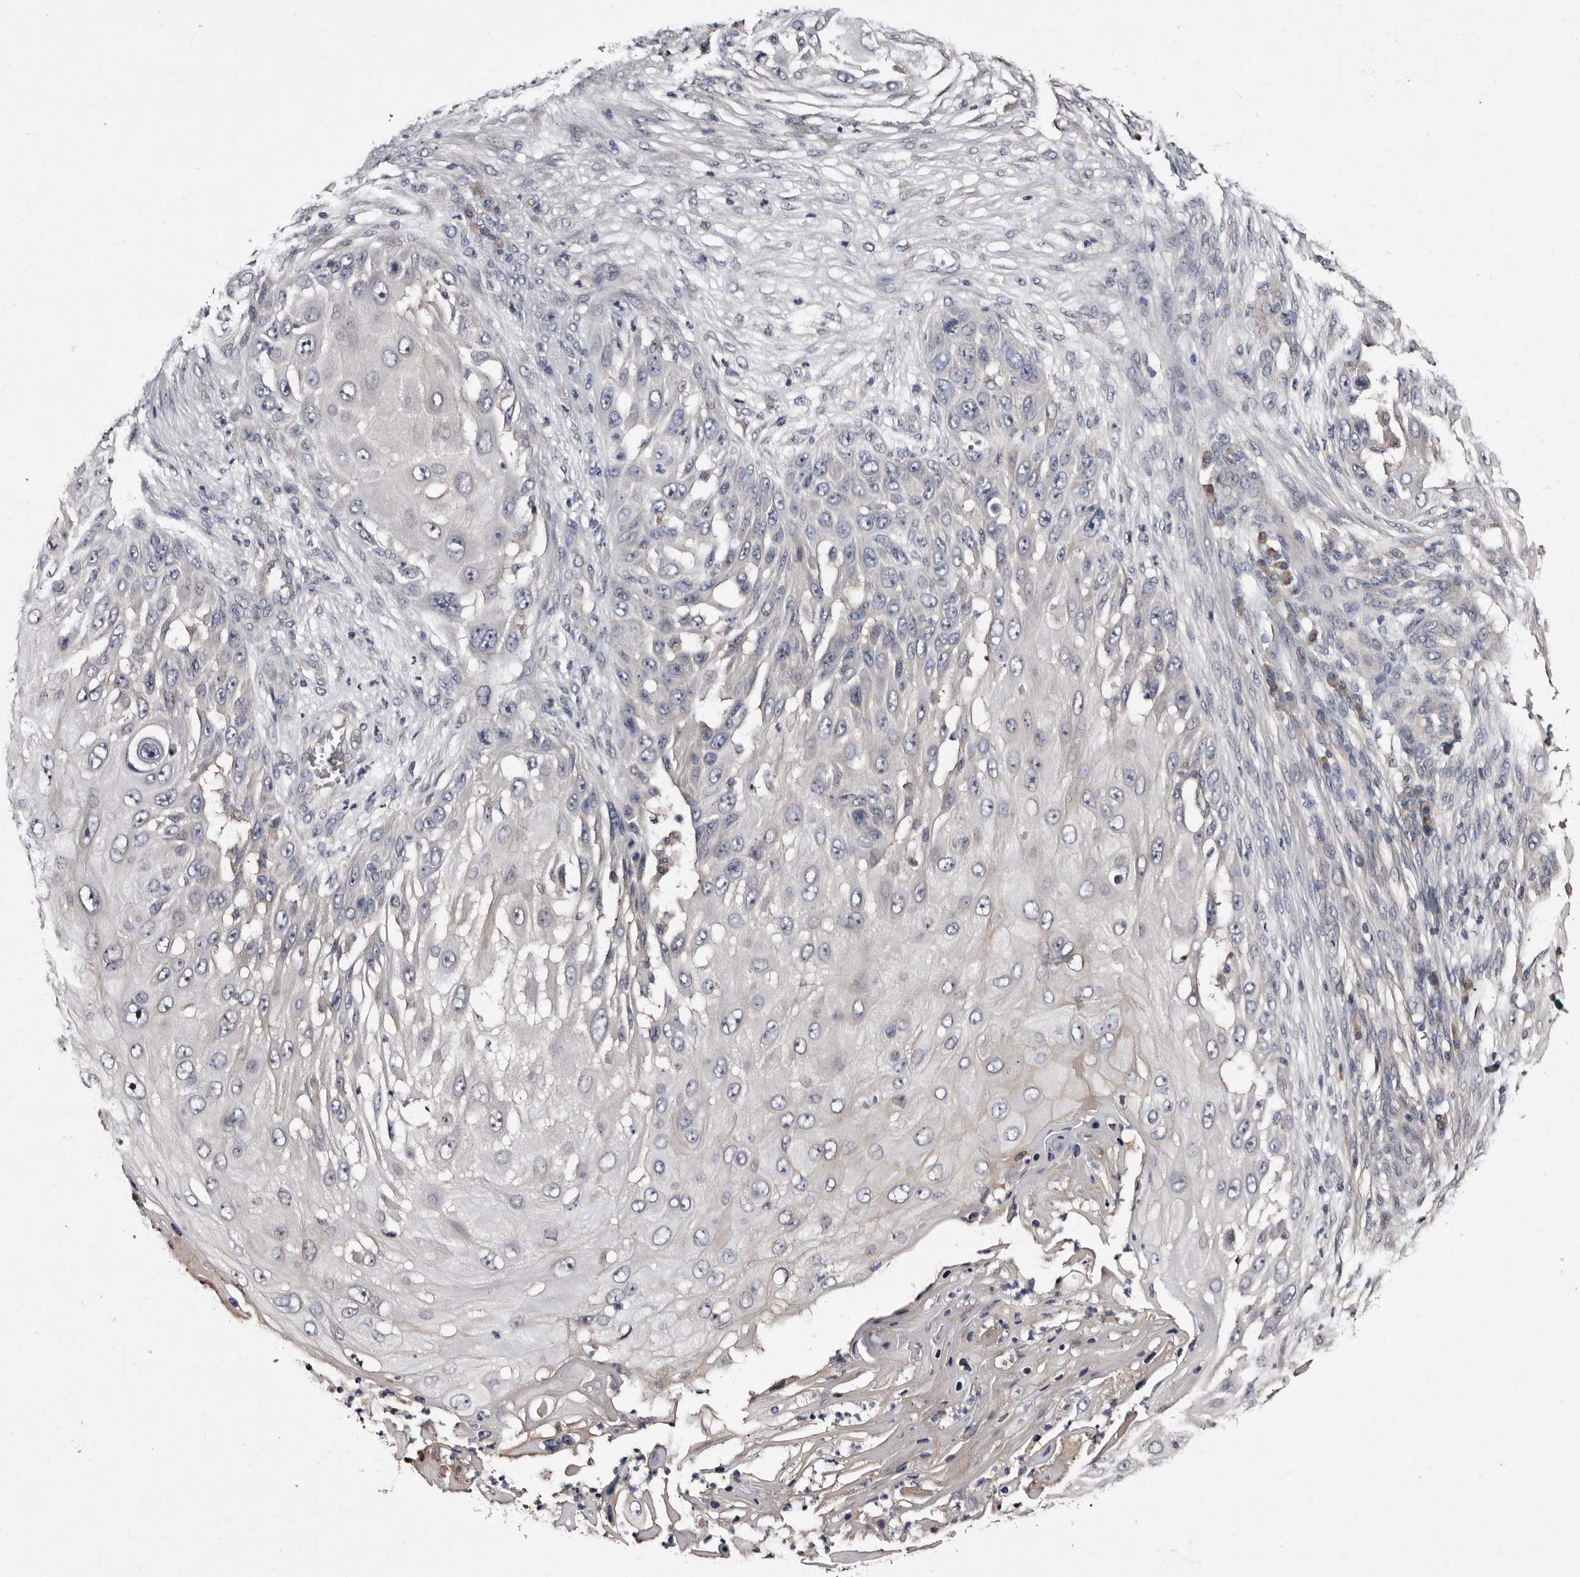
{"staining": {"intensity": "negative", "quantity": "none", "location": "none"}, "tissue": "skin cancer", "cell_type": "Tumor cells", "image_type": "cancer", "snomed": [{"axis": "morphology", "description": "Squamous cell carcinoma, NOS"}, {"axis": "topography", "description": "Skin"}], "caption": "Tumor cells are negative for protein expression in human squamous cell carcinoma (skin). The staining was performed using DAB to visualize the protein expression in brown, while the nuclei were stained in blue with hematoxylin (Magnification: 20x).", "gene": "LANCL2", "patient": {"sex": "female", "age": 44}}